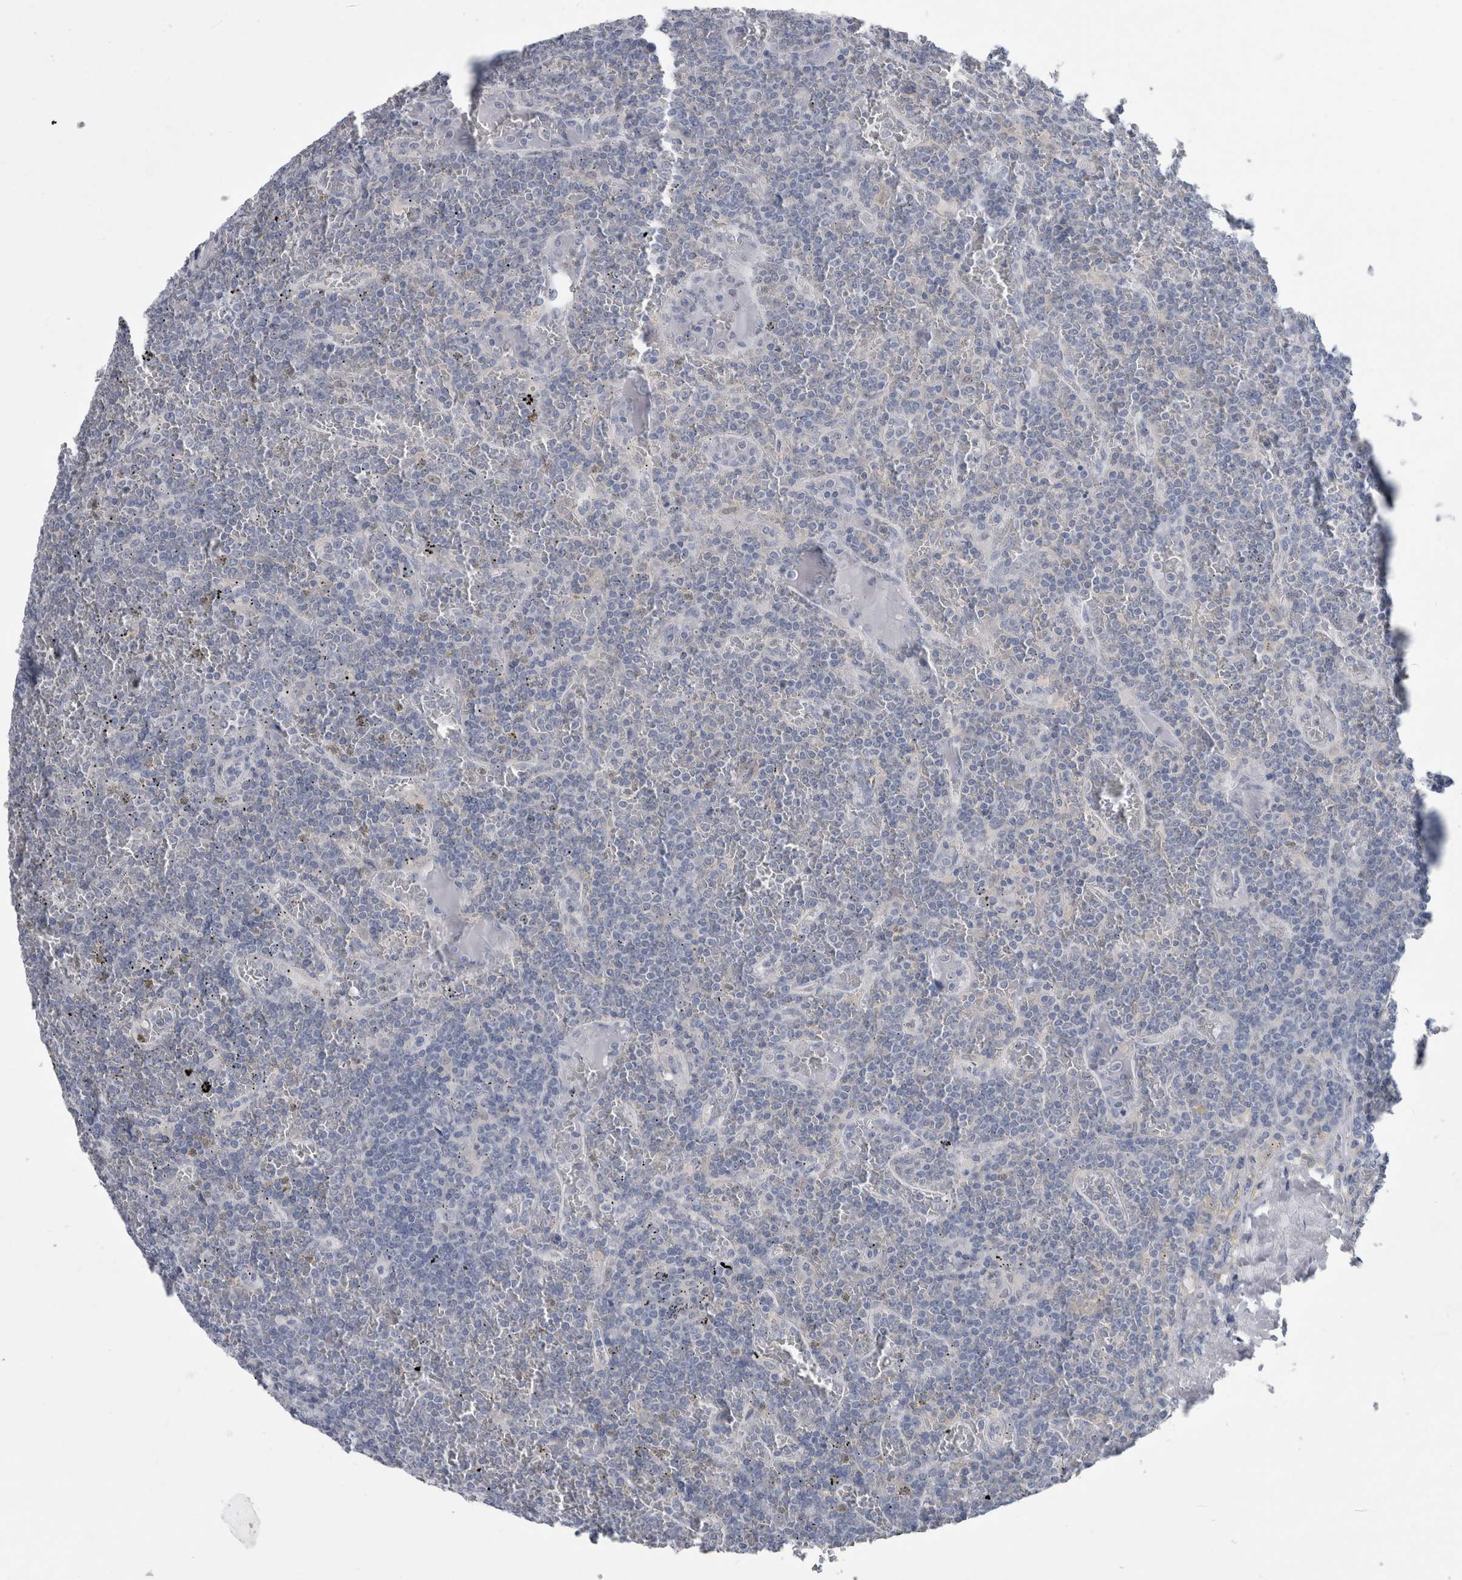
{"staining": {"intensity": "negative", "quantity": "none", "location": "none"}, "tissue": "lymphoma", "cell_type": "Tumor cells", "image_type": "cancer", "snomed": [{"axis": "morphology", "description": "Malignant lymphoma, non-Hodgkin's type, Low grade"}, {"axis": "topography", "description": "Spleen"}], "caption": "This is an immunohistochemistry micrograph of human malignant lymphoma, non-Hodgkin's type (low-grade). There is no staining in tumor cells.", "gene": "FAM83H", "patient": {"sex": "female", "age": 19}}